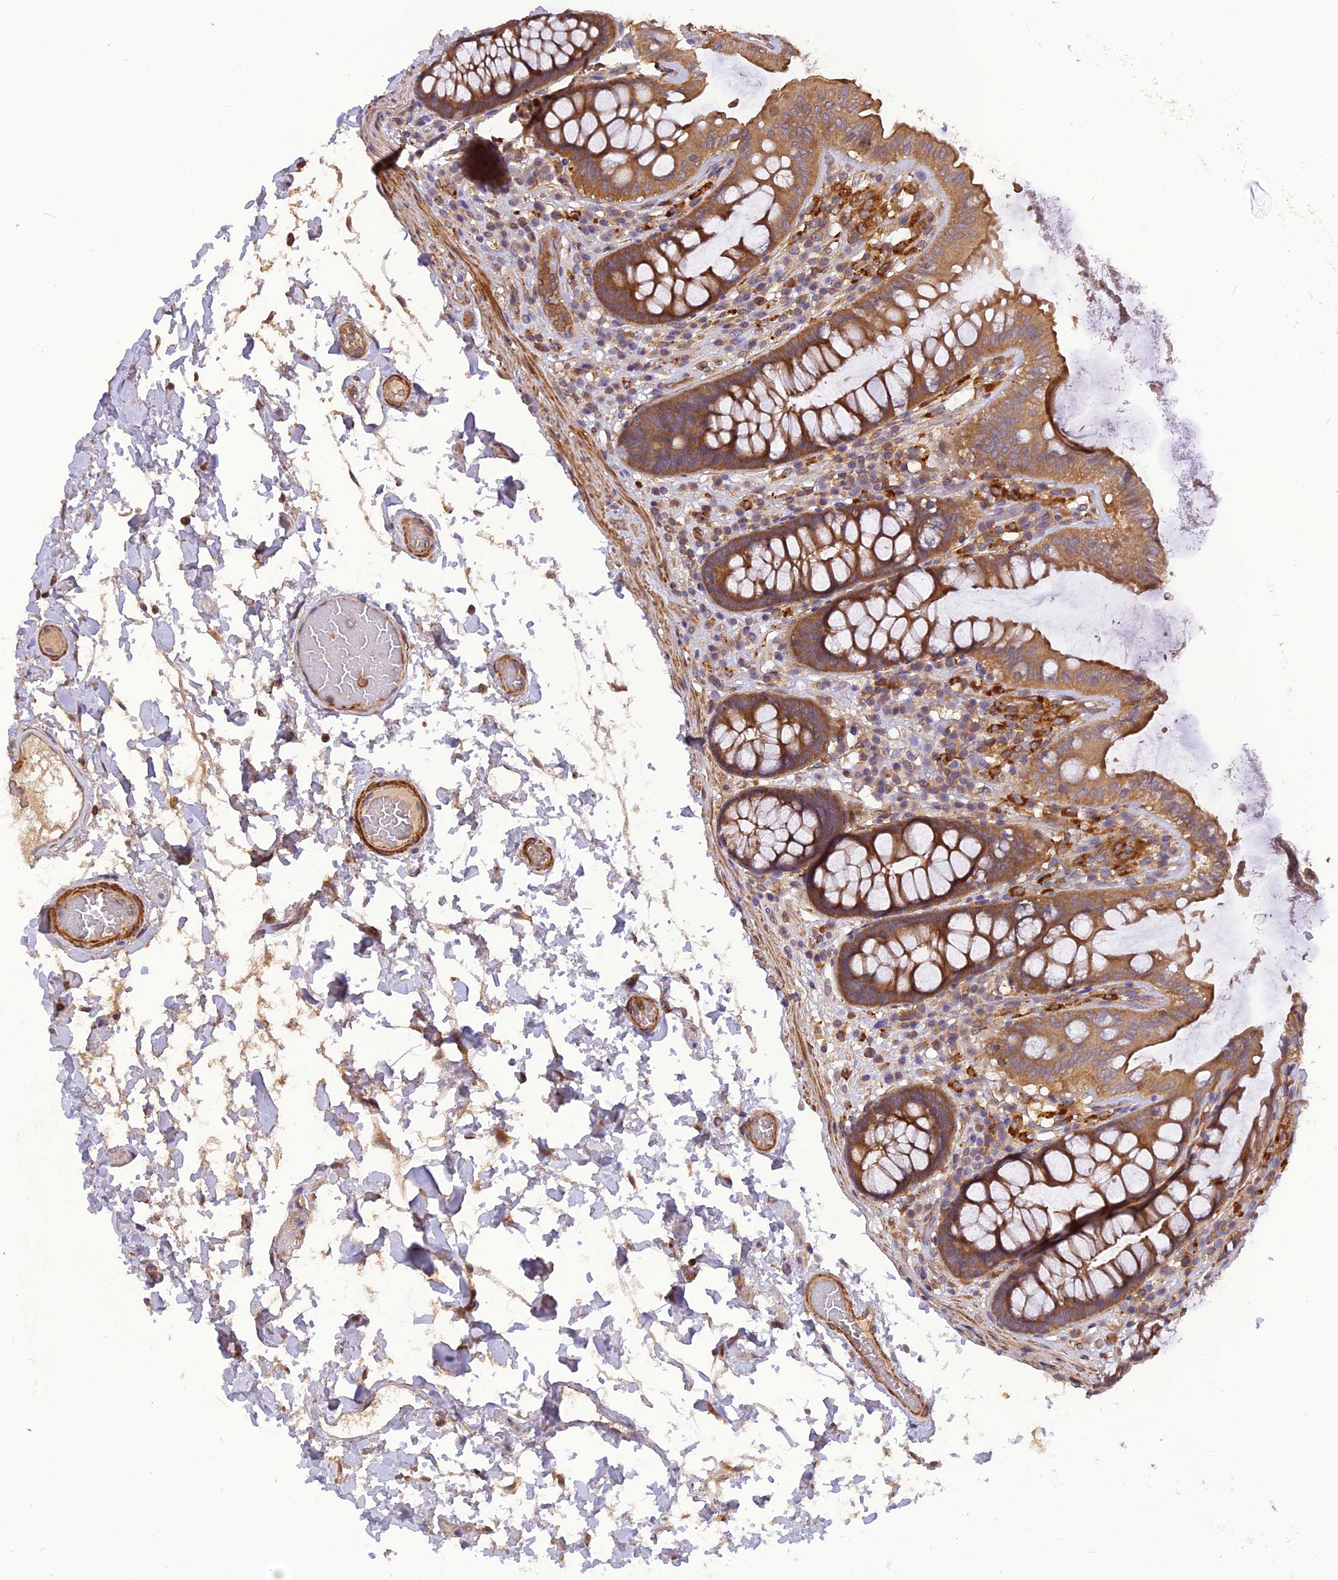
{"staining": {"intensity": "weak", "quantity": ">75%", "location": "cytoplasmic/membranous"}, "tissue": "colon", "cell_type": "Endothelial cells", "image_type": "normal", "snomed": [{"axis": "morphology", "description": "Normal tissue, NOS"}, {"axis": "topography", "description": "Colon"}], "caption": "Protein analysis of normal colon exhibits weak cytoplasmic/membranous expression in approximately >75% of endothelial cells.", "gene": "STOML1", "patient": {"sex": "male", "age": 84}}